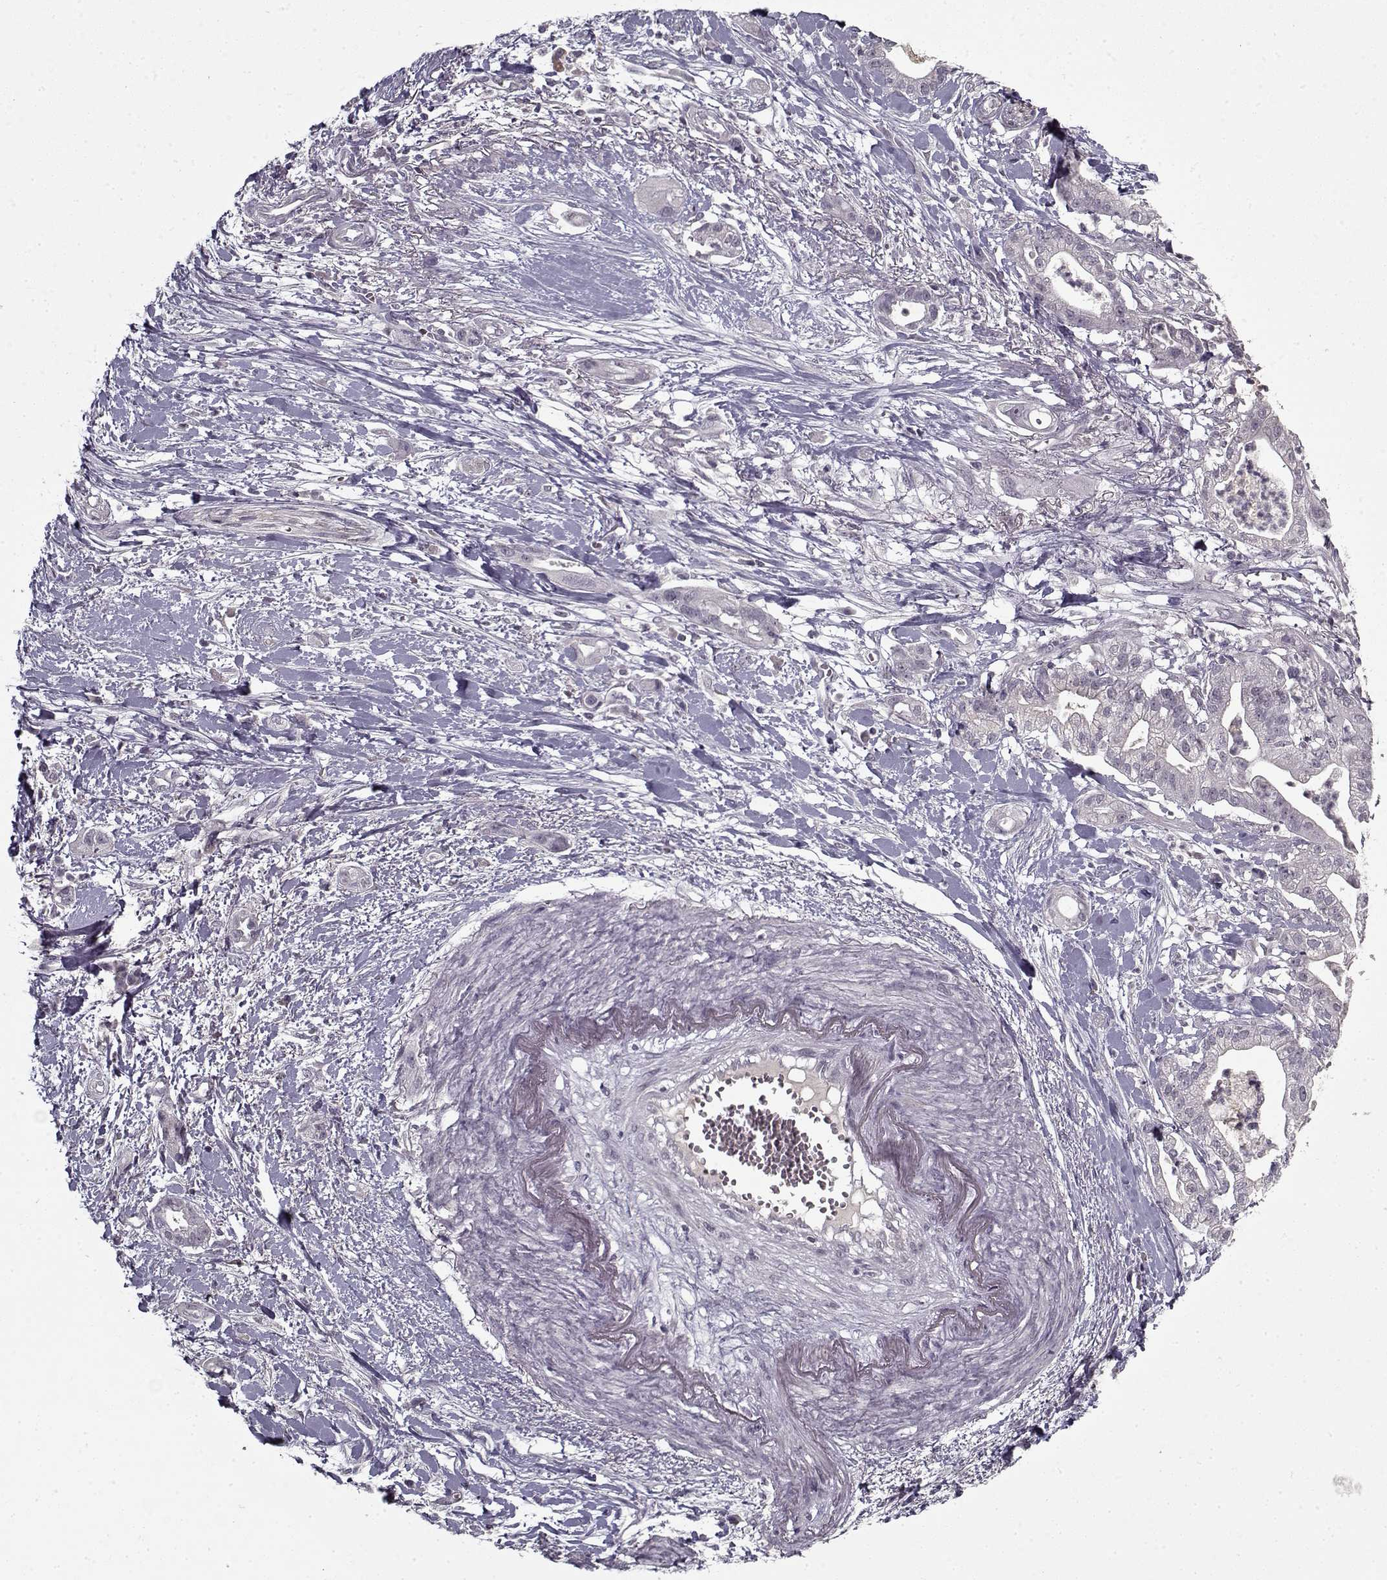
{"staining": {"intensity": "negative", "quantity": "none", "location": "none"}, "tissue": "pancreatic cancer", "cell_type": "Tumor cells", "image_type": "cancer", "snomed": [{"axis": "morphology", "description": "Normal tissue, NOS"}, {"axis": "morphology", "description": "Adenocarcinoma, NOS"}, {"axis": "topography", "description": "Lymph node"}, {"axis": "topography", "description": "Pancreas"}], "caption": "Pancreatic adenocarcinoma was stained to show a protein in brown. There is no significant staining in tumor cells.", "gene": "LAMA2", "patient": {"sex": "female", "age": 58}}